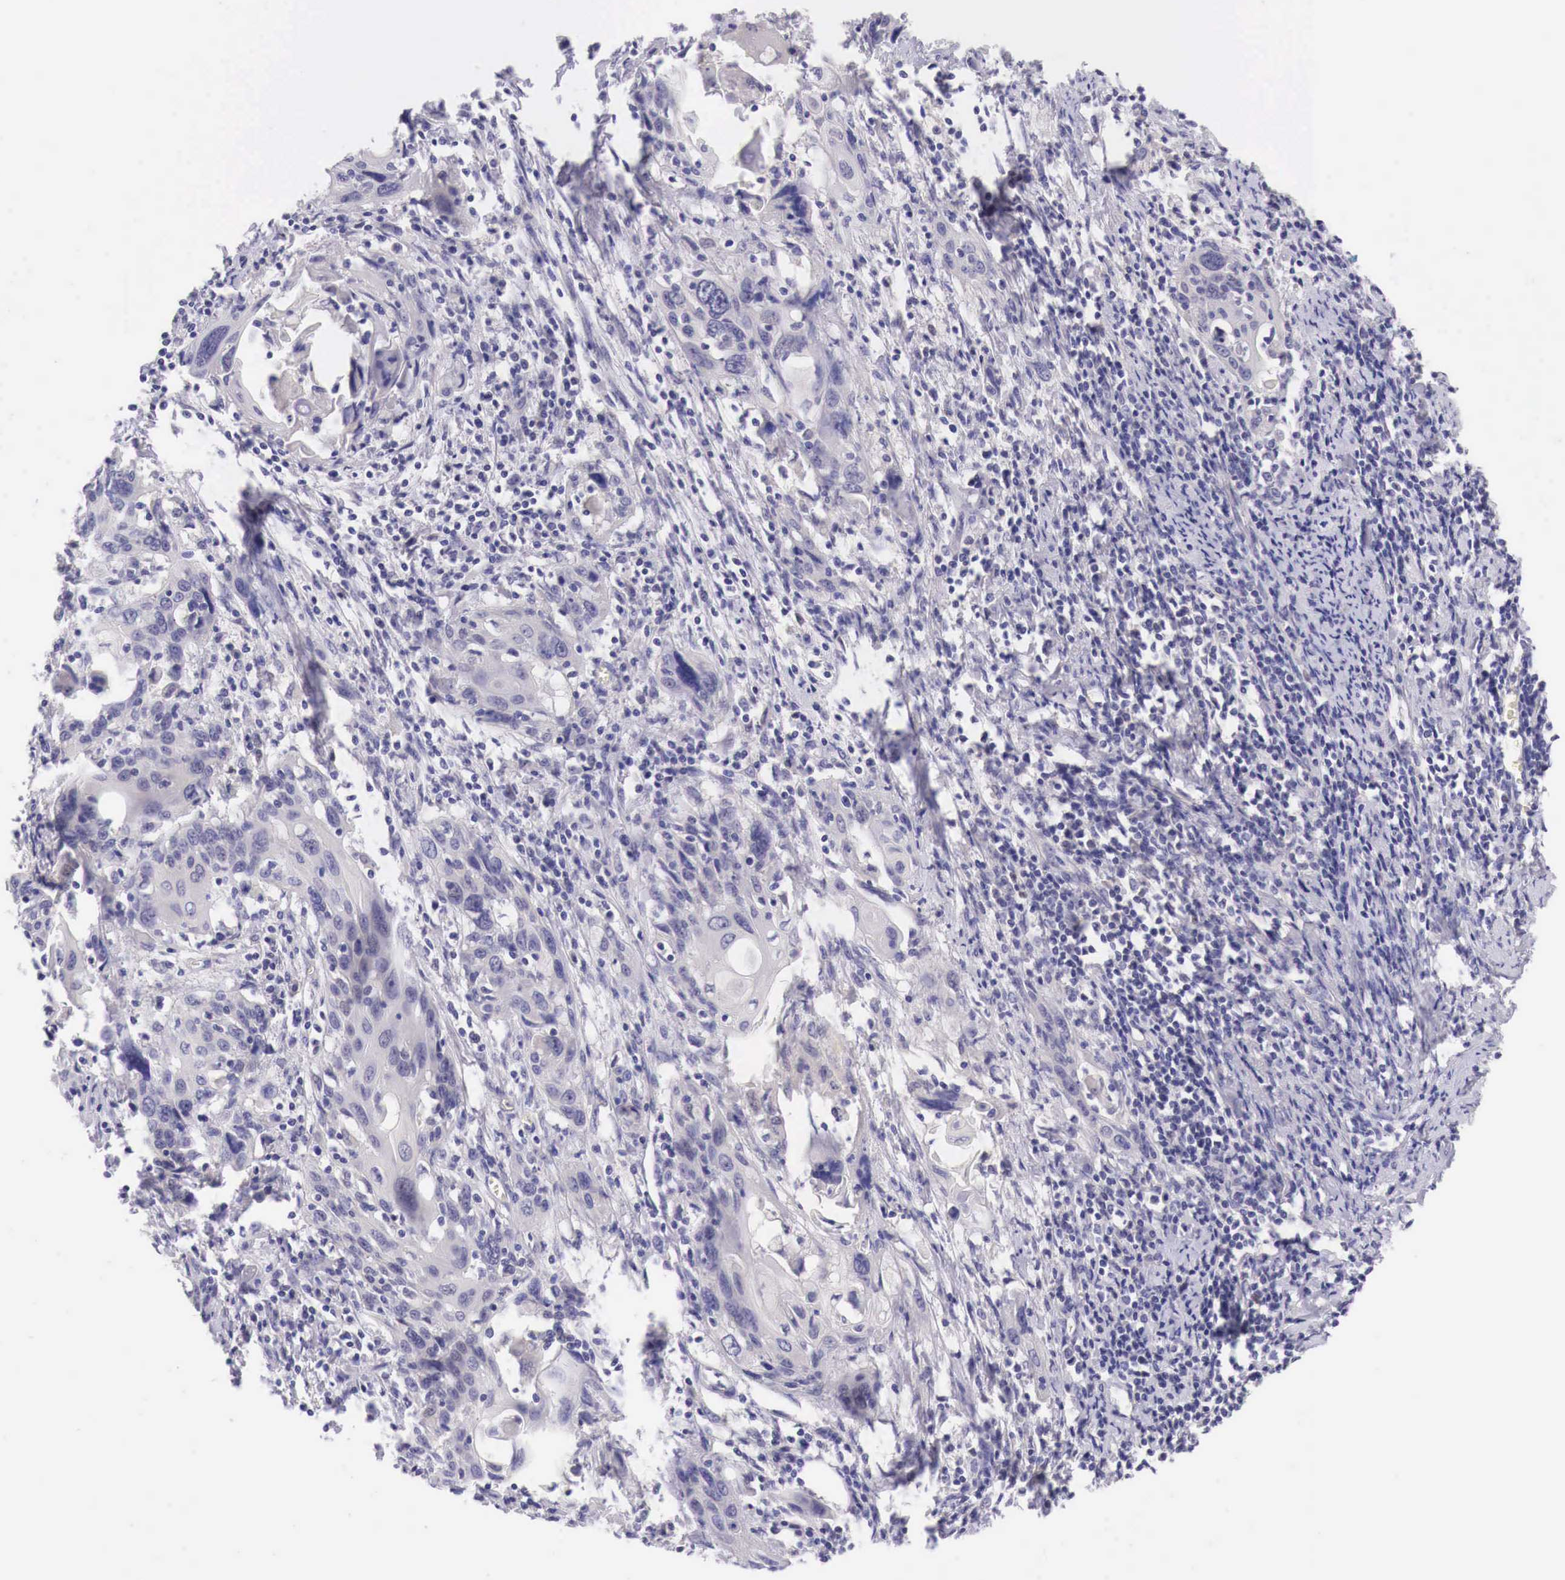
{"staining": {"intensity": "negative", "quantity": "none", "location": "none"}, "tissue": "cervical cancer", "cell_type": "Tumor cells", "image_type": "cancer", "snomed": [{"axis": "morphology", "description": "Squamous cell carcinoma, NOS"}, {"axis": "topography", "description": "Cervix"}], "caption": "An IHC photomicrograph of cervical cancer is shown. There is no staining in tumor cells of cervical cancer.", "gene": "BCL6", "patient": {"sex": "female", "age": 54}}